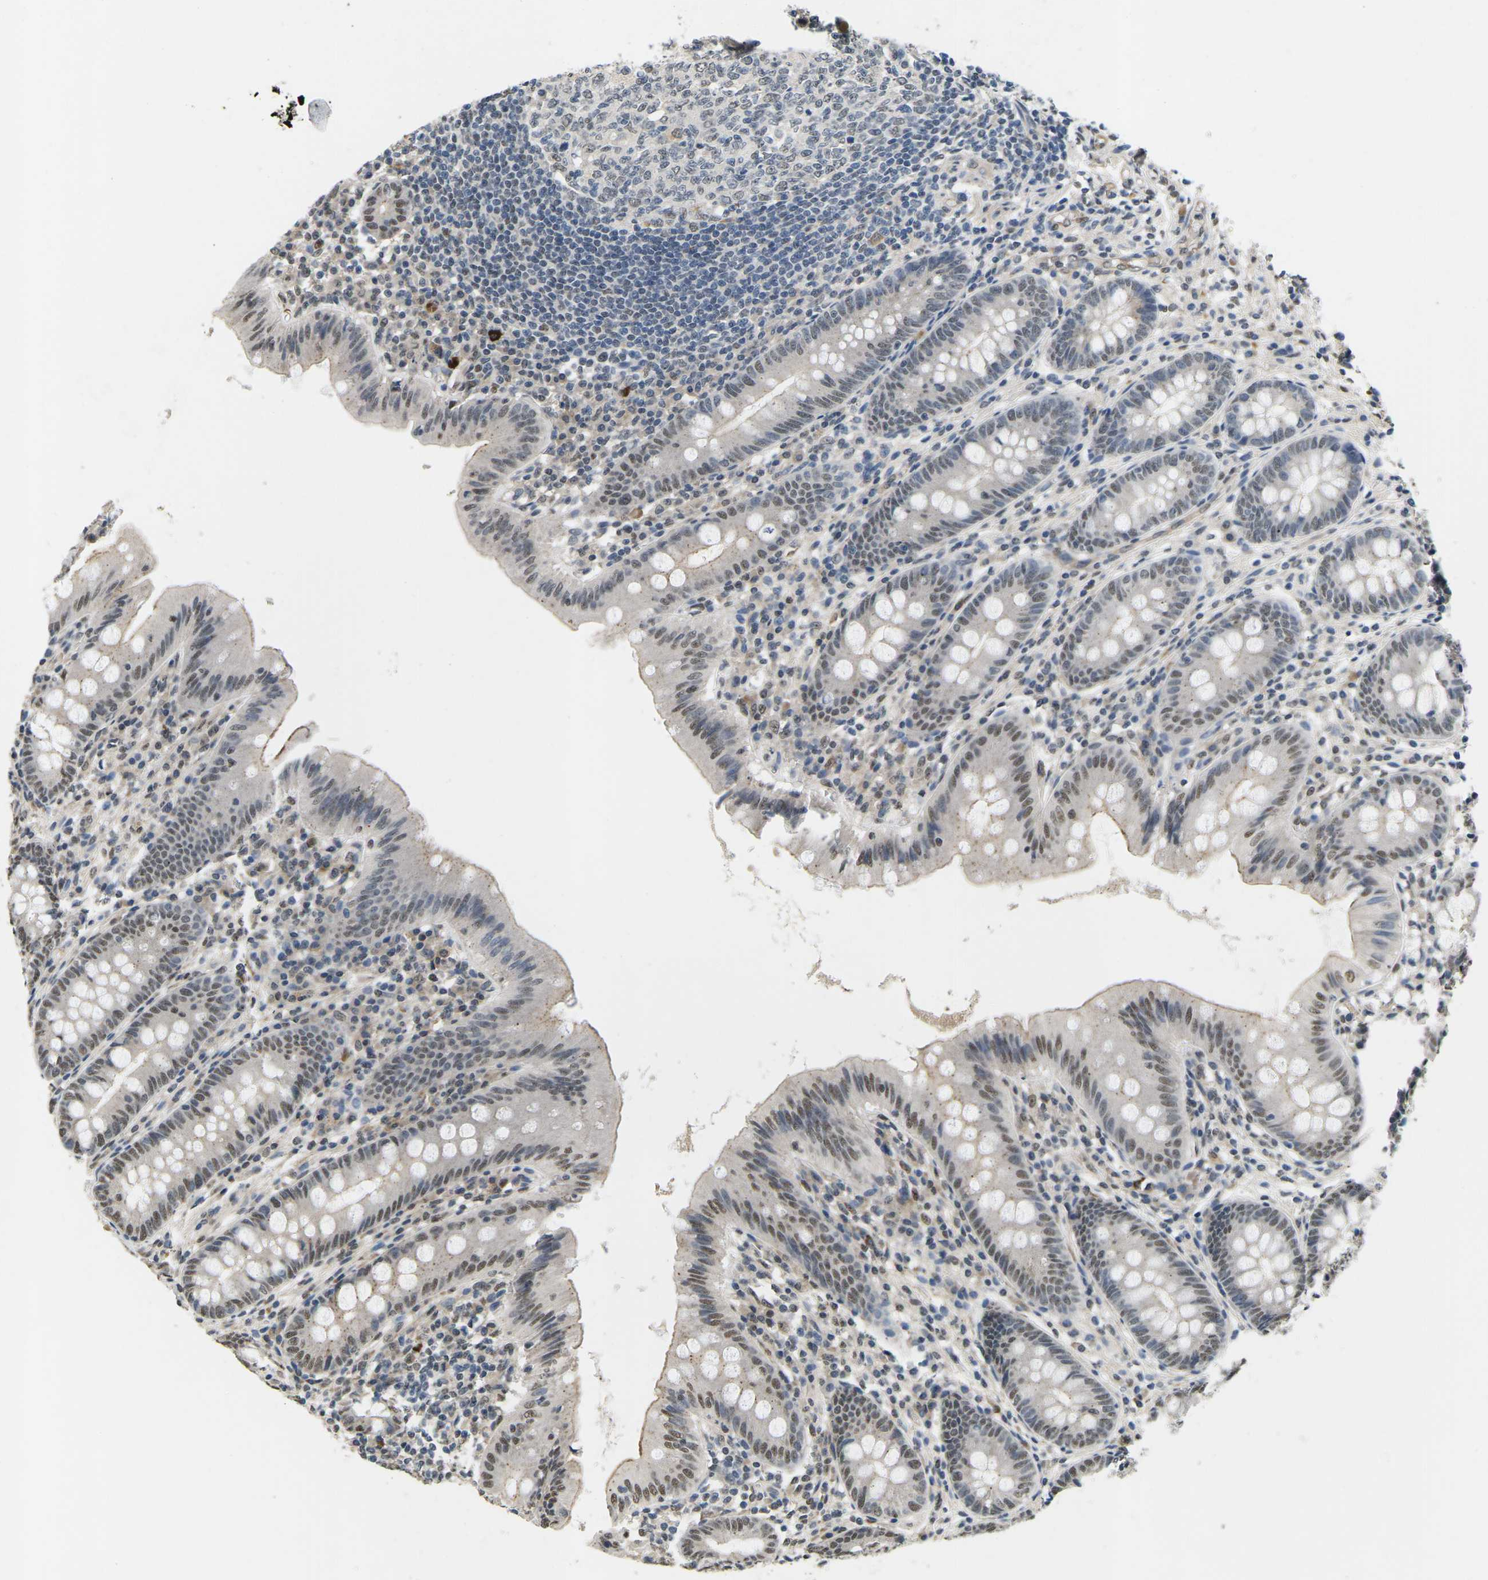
{"staining": {"intensity": "moderate", "quantity": "25%-75%", "location": "nuclear"}, "tissue": "appendix", "cell_type": "Glandular cells", "image_type": "normal", "snomed": [{"axis": "morphology", "description": "Normal tissue, NOS"}, {"axis": "topography", "description": "Appendix"}], "caption": "High-magnification brightfield microscopy of unremarkable appendix stained with DAB (3,3'-diaminobenzidine) (brown) and counterstained with hematoxylin (blue). glandular cells exhibit moderate nuclear positivity is present in about25%-75% of cells. The protein is shown in brown color, while the nuclei are stained blue.", "gene": "ERBB4", "patient": {"sex": "male", "age": 56}}